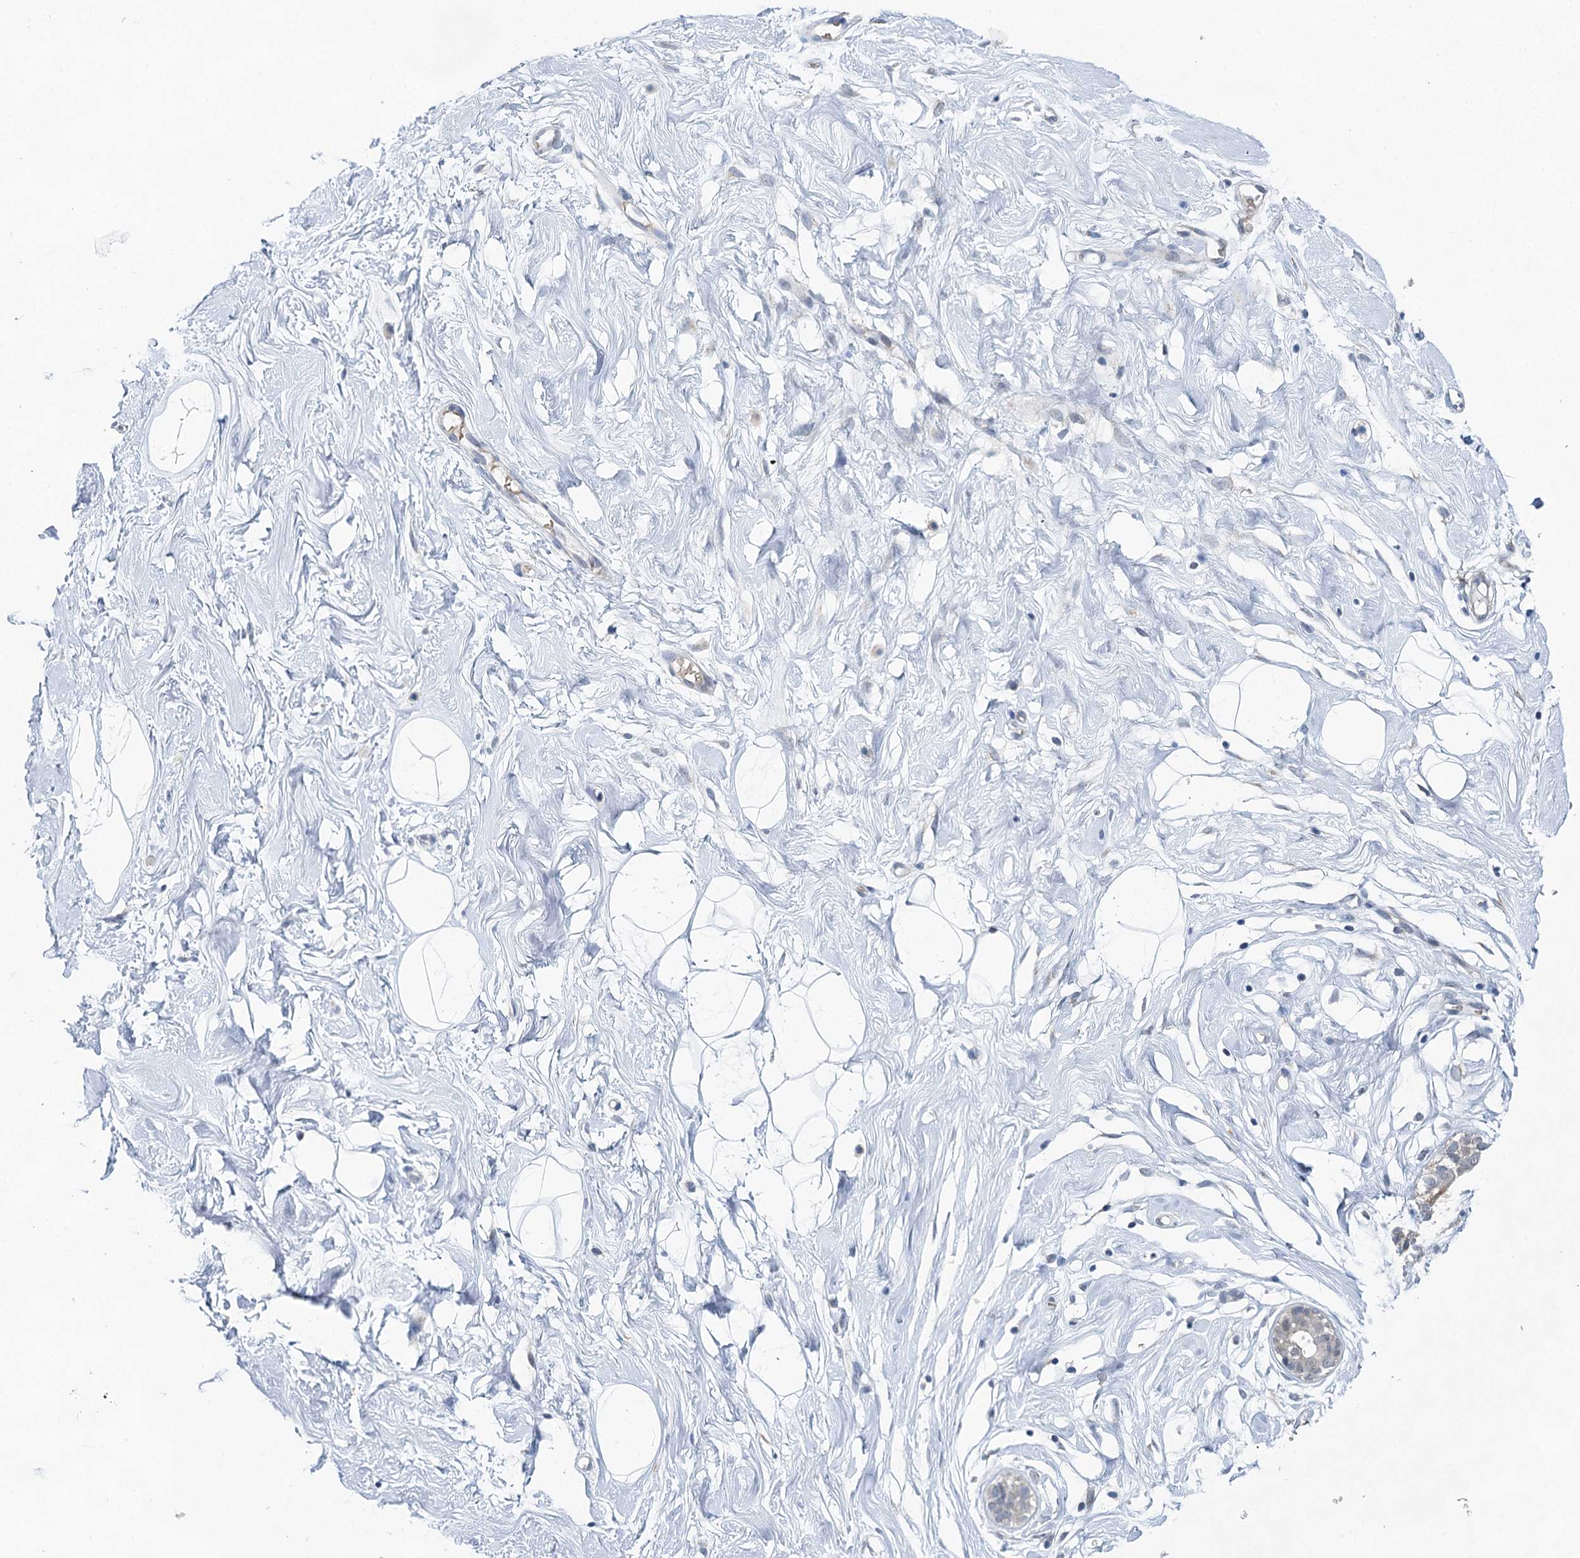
{"staining": {"intensity": "negative", "quantity": "none", "location": "none"}, "tissue": "breast", "cell_type": "Adipocytes", "image_type": "normal", "snomed": [{"axis": "morphology", "description": "Normal tissue, NOS"}, {"axis": "morphology", "description": "Adenoma, NOS"}, {"axis": "topography", "description": "Breast"}], "caption": "Human breast stained for a protein using immunohistochemistry reveals no positivity in adipocytes.", "gene": "BLTP1", "patient": {"sex": "female", "age": 23}}